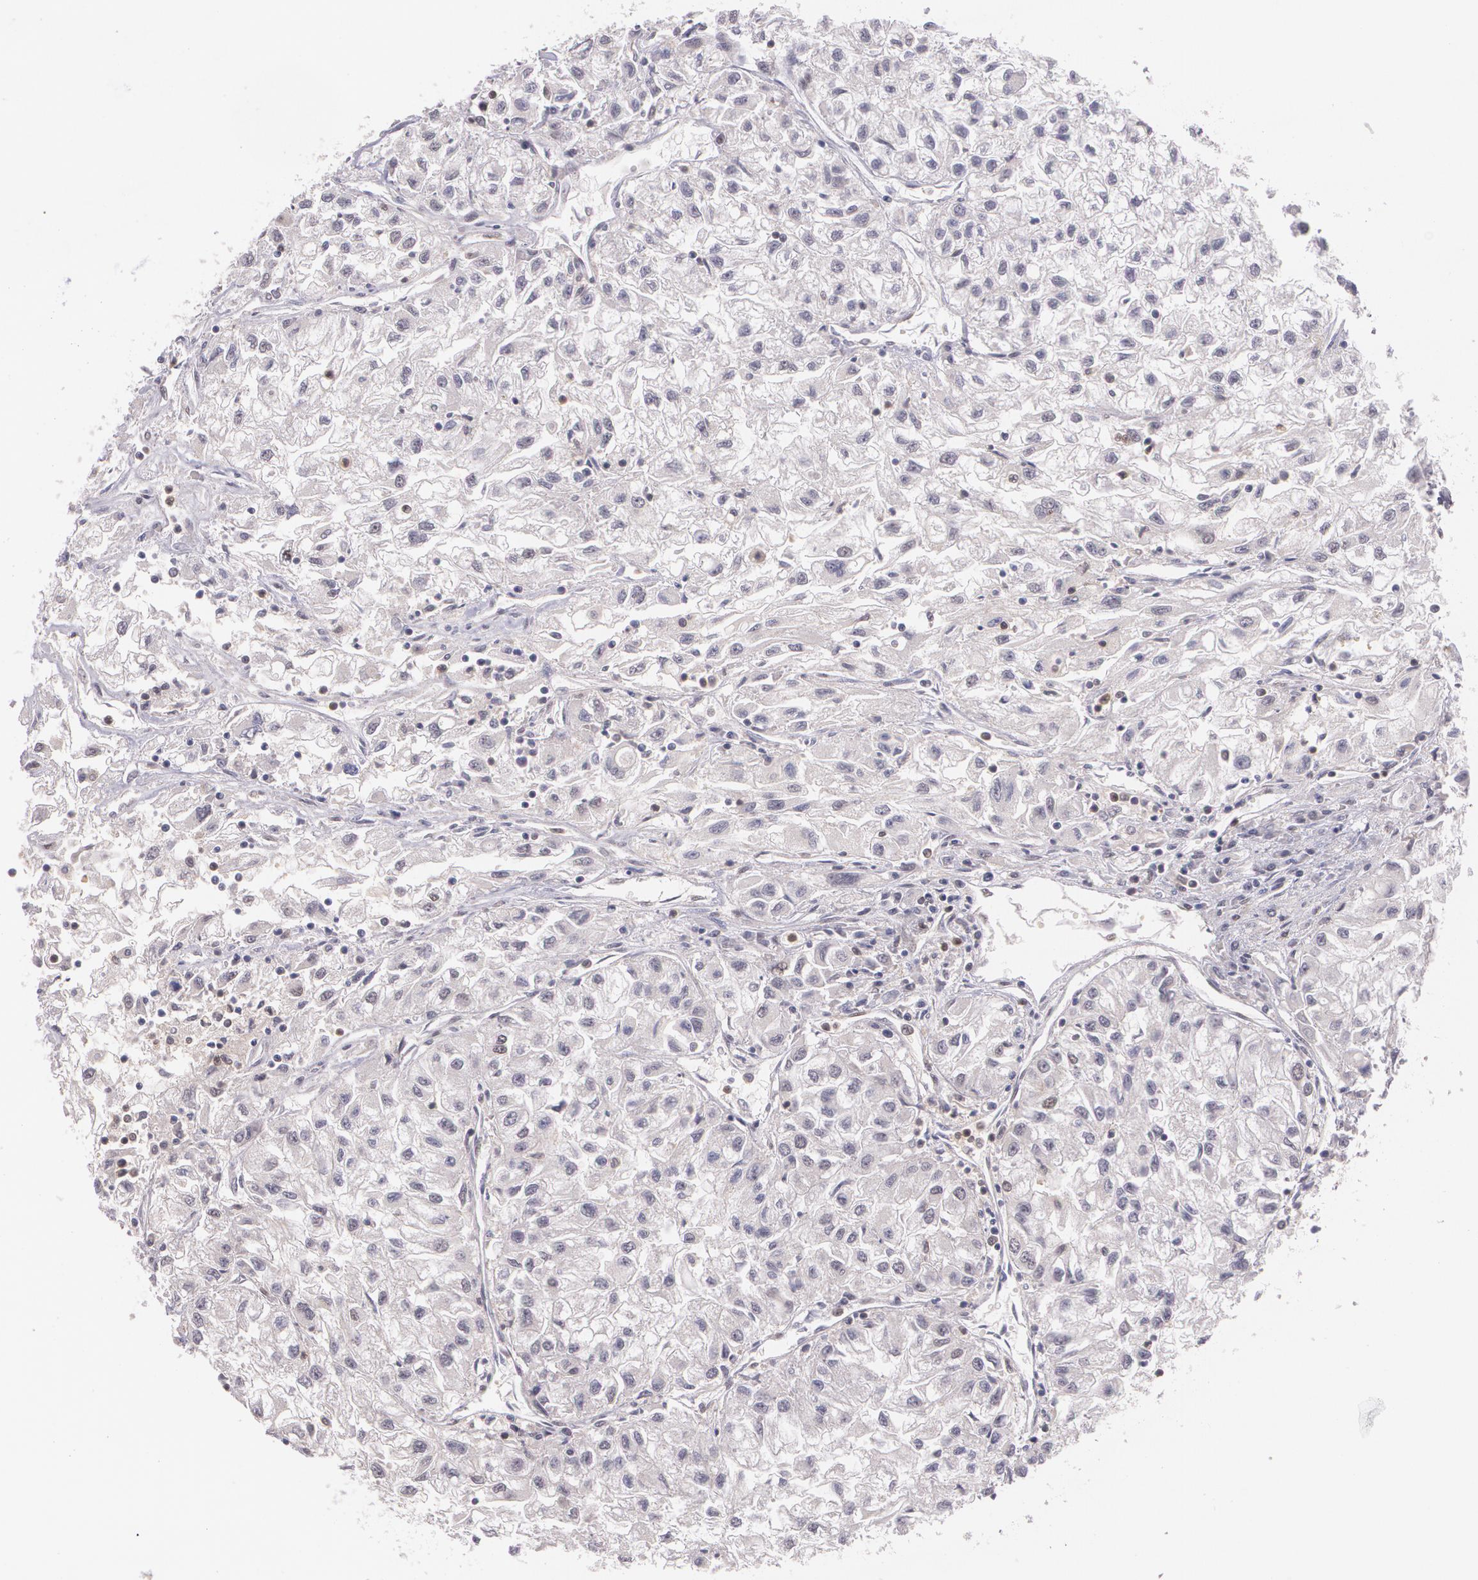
{"staining": {"intensity": "negative", "quantity": "none", "location": "none"}, "tissue": "renal cancer", "cell_type": "Tumor cells", "image_type": "cancer", "snomed": [{"axis": "morphology", "description": "Adenocarcinoma, NOS"}, {"axis": "topography", "description": "Kidney"}], "caption": "Protein analysis of renal adenocarcinoma displays no significant expression in tumor cells.", "gene": "CUL2", "patient": {"sex": "male", "age": 59}}